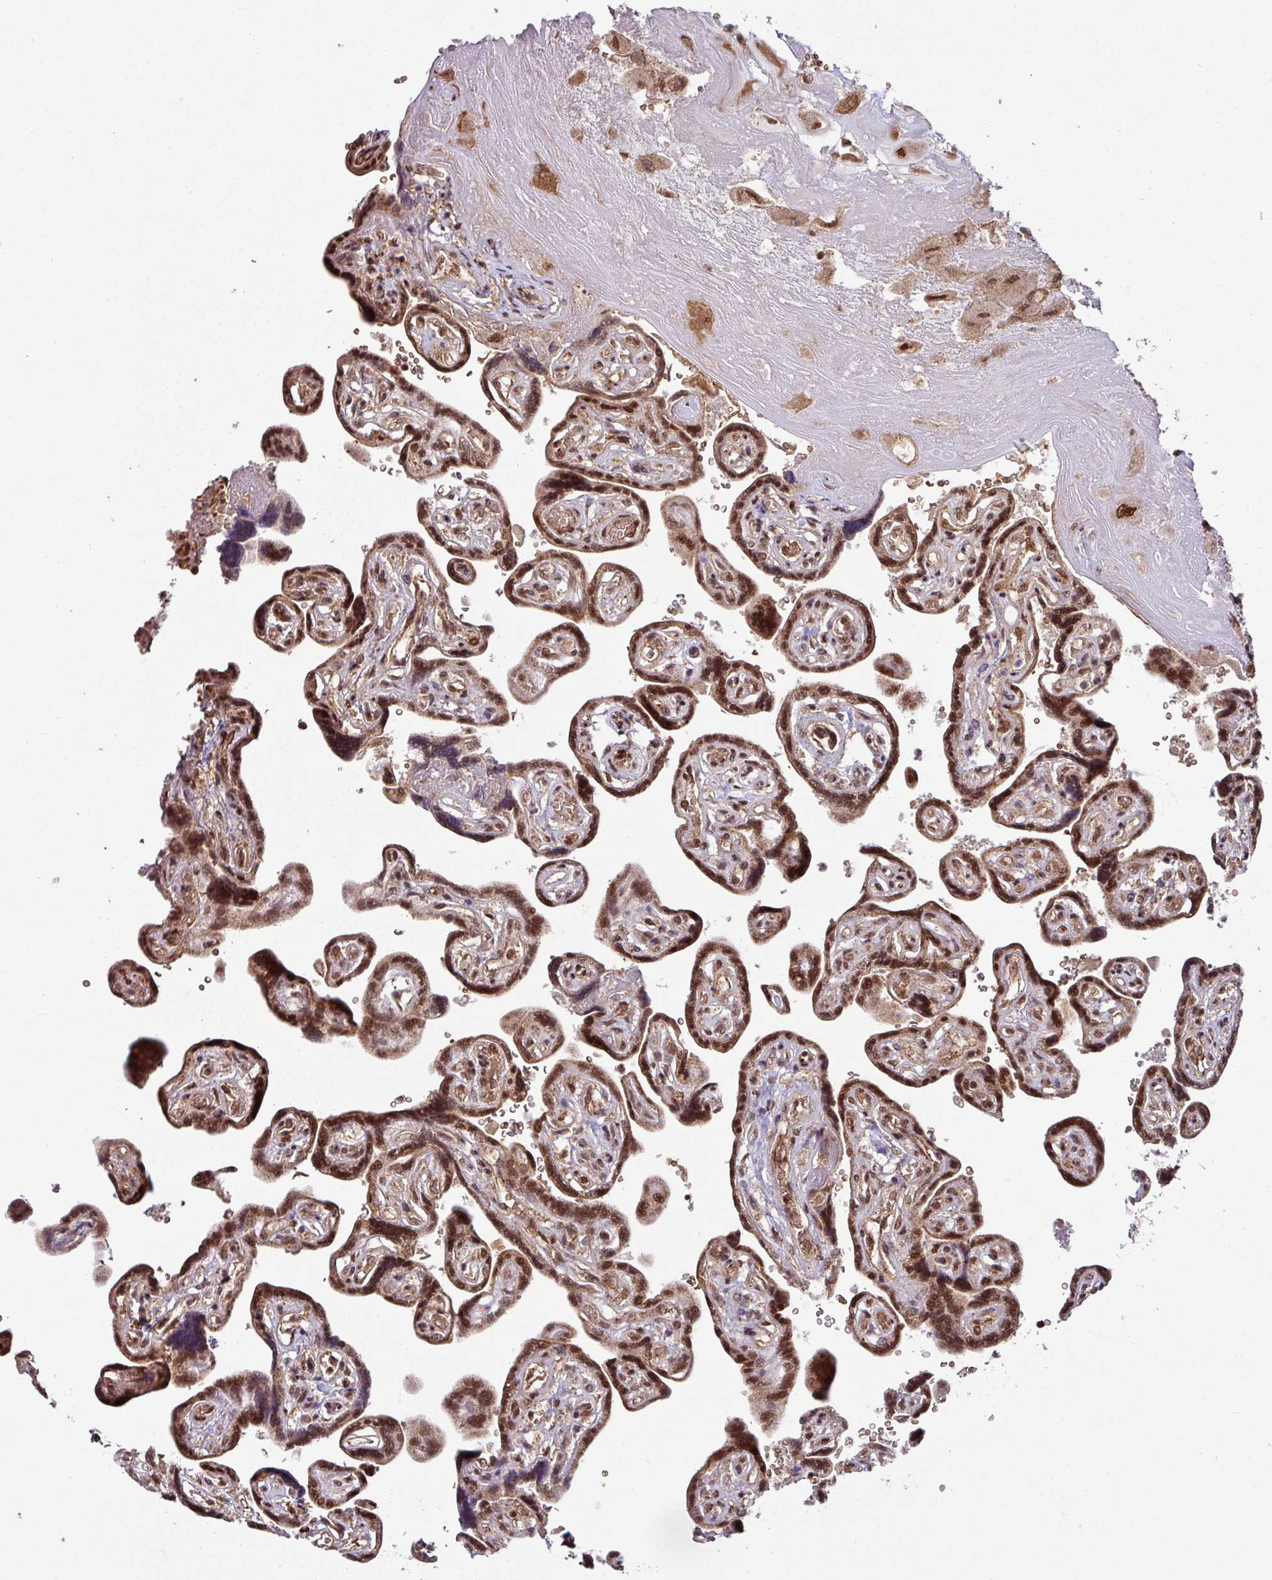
{"staining": {"intensity": "moderate", "quantity": ">75%", "location": "nuclear"}, "tissue": "placenta", "cell_type": "Decidual cells", "image_type": "normal", "snomed": [{"axis": "morphology", "description": "Normal tissue, NOS"}, {"axis": "topography", "description": "Placenta"}], "caption": "Immunohistochemical staining of benign human placenta displays medium levels of moderate nuclear expression in approximately >75% of decidual cells. Nuclei are stained in blue.", "gene": "PHF23", "patient": {"sex": "female", "age": 32}}